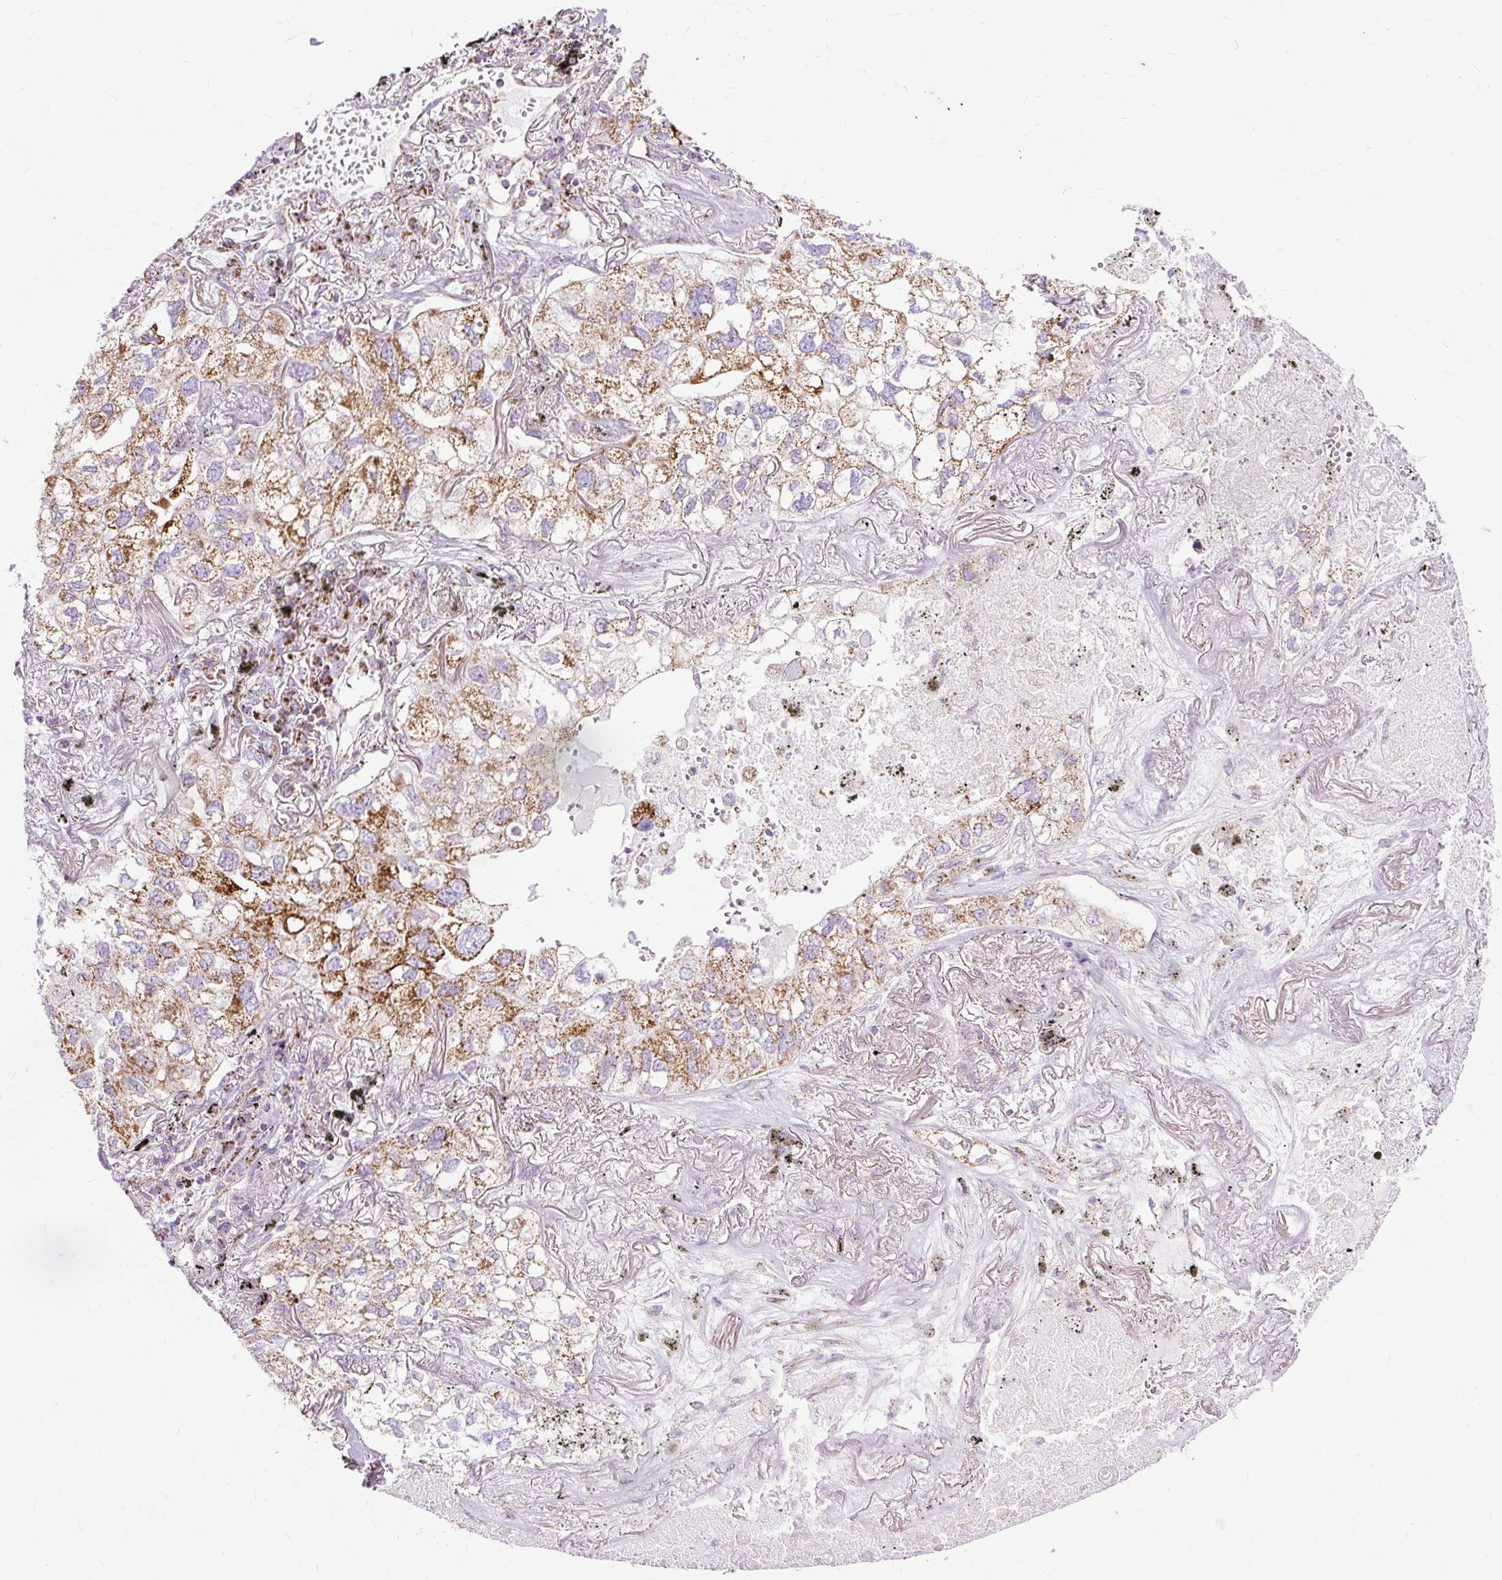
{"staining": {"intensity": "moderate", "quantity": "25%-75%", "location": "cytoplasmic/membranous"}, "tissue": "lung cancer", "cell_type": "Tumor cells", "image_type": "cancer", "snomed": [{"axis": "morphology", "description": "Adenocarcinoma, NOS"}, {"axis": "topography", "description": "Lung"}], "caption": "This histopathology image displays lung cancer (adenocarcinoma) stained with immunohistochemistry (IHC) to label a protein in brown. The cytoplasmic/membranous of tumor cells show moderate positivity for the protein. Nuclei are counter-stained blue.", "gene": "DLAT", "patient": {"sex": "male", "age": 65}}